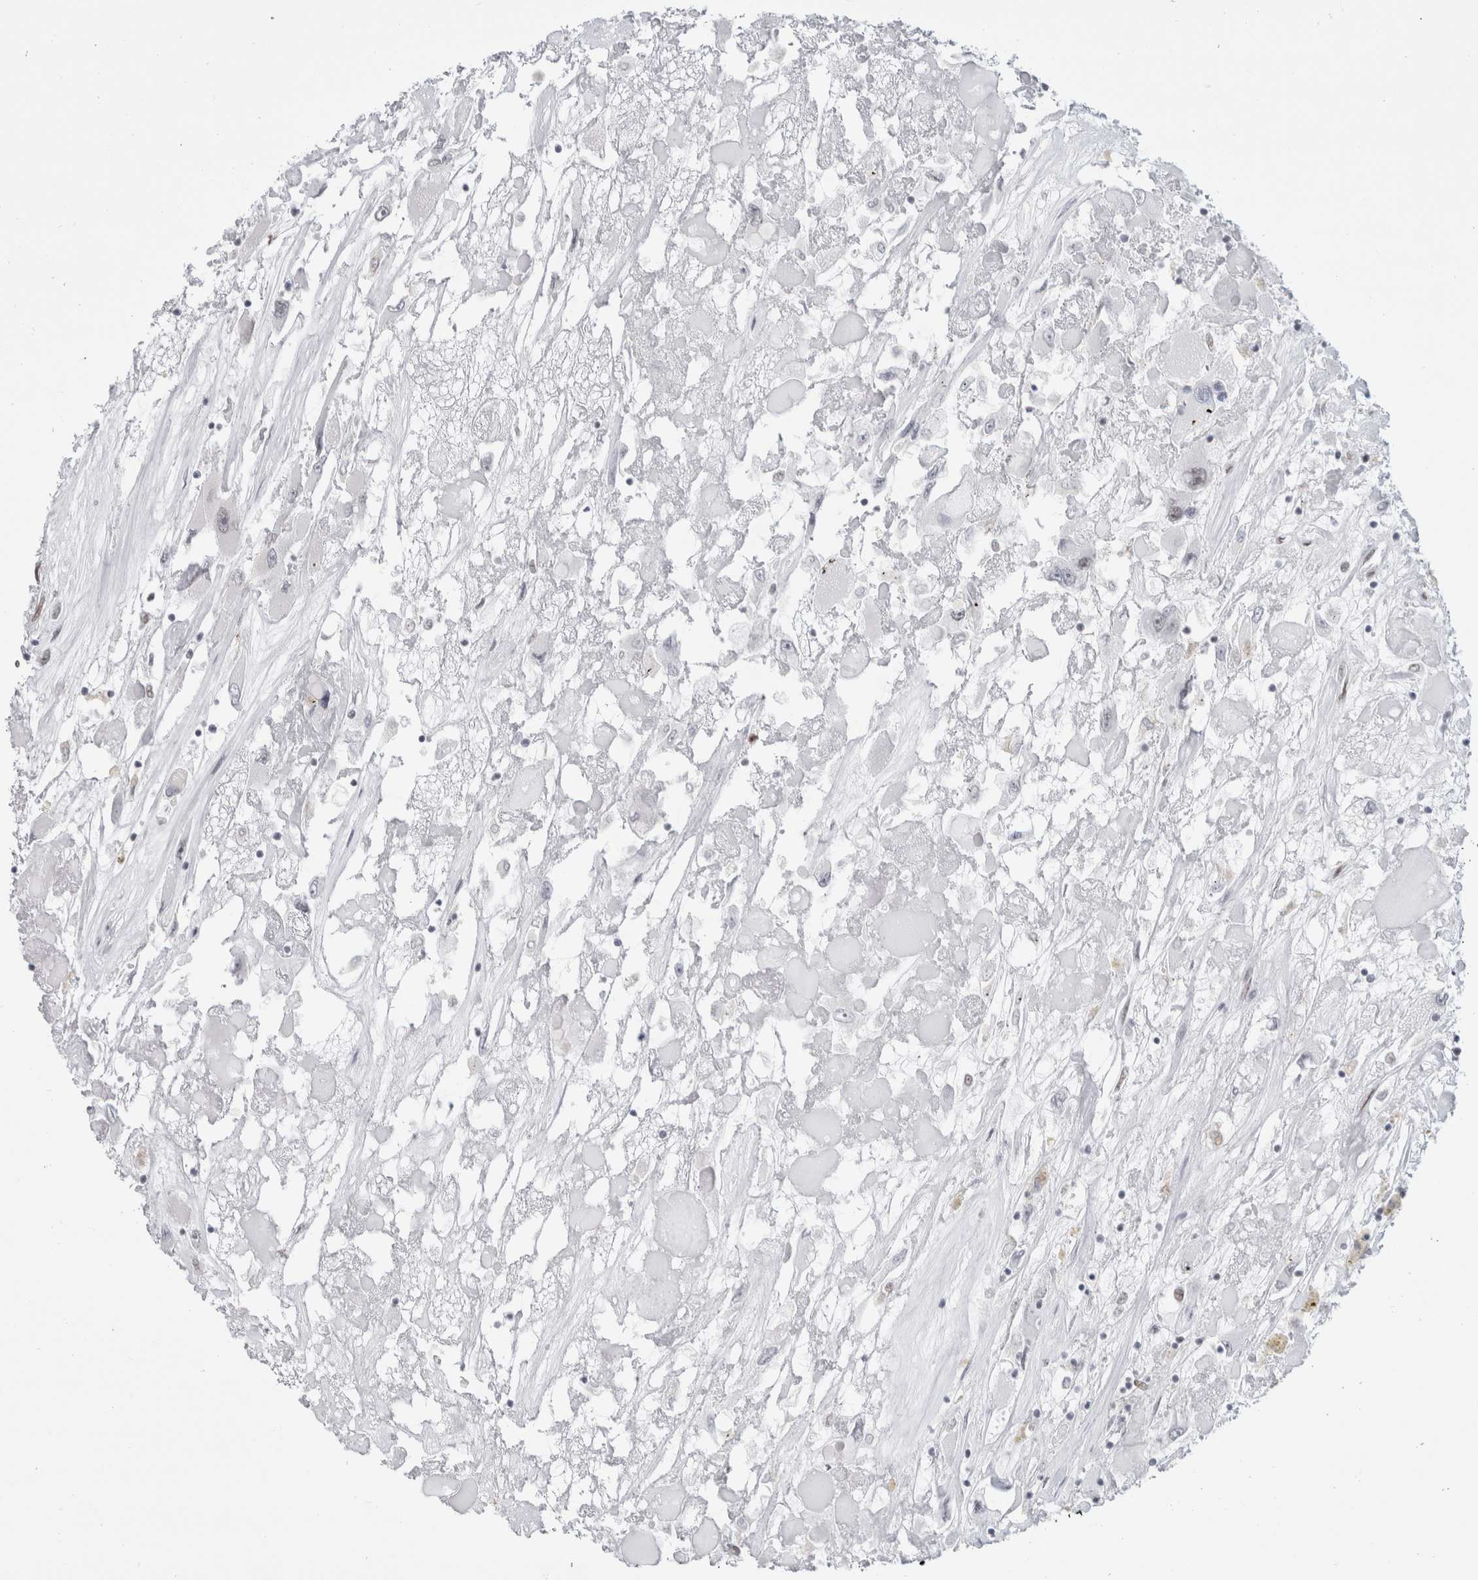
{"staining": {"intensity": "negative", "quantity": "none", "location": "none"}, "tissue": "renal cancer", "cell_type": "Tumor cells", "image_type": "cancer", "snomed": [{"axis": "morphology", "description": "Adenocarcinoma, NOS"}, {"axis": "topography", "description": "Kidney"}], "caption": "An immunohistochemistry micrograph of adenocarcinoma (renal) is shown. There is no staining in tumor cells of adenocarcinoma (renal).", "gene": "SMARCC1", "patient": {"sex": "female", "age": 52}}